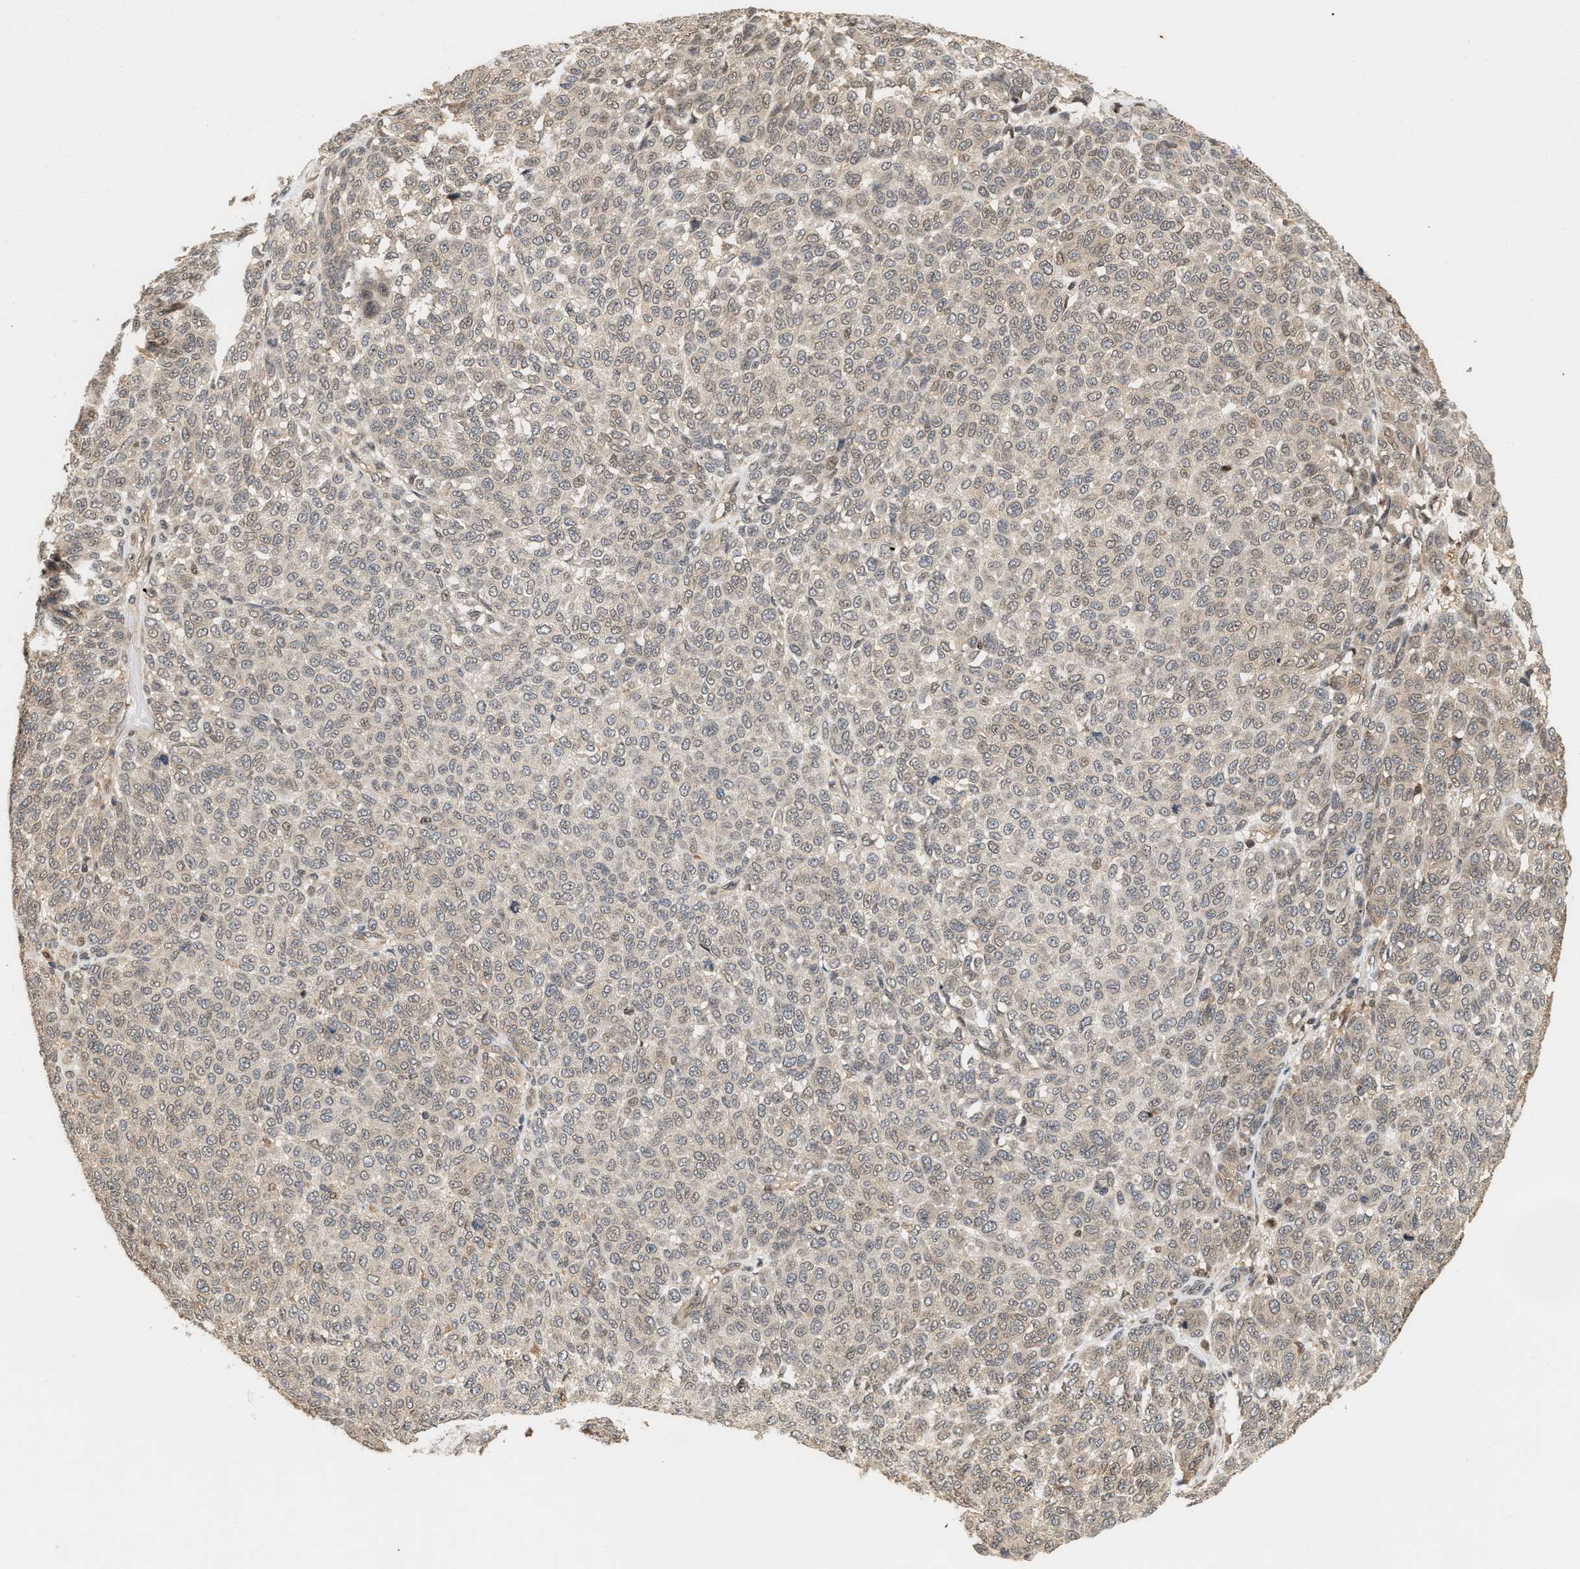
{"staining": {"intensity": "weak", "quantity": "25%-75%", "location": "cytoplasmic/membranous,nuclear"}, "tissue": "melanoma", "cell_type": "Tumor cells", "image_type": "cancer", "snomed": [{"axis": "morphology", "description": "Malignant melanoma, NOS"}, {"axis": "topography", "description": "Skin"}], "caption": "Protein staining of melanoma tissue demonstrates weak cytoplasmic/membranous and nuclear staining in approximately 25%-75% of tumor cells.", "gene": "ABHD5", "patient": {"sex": "male", "age": 59}}